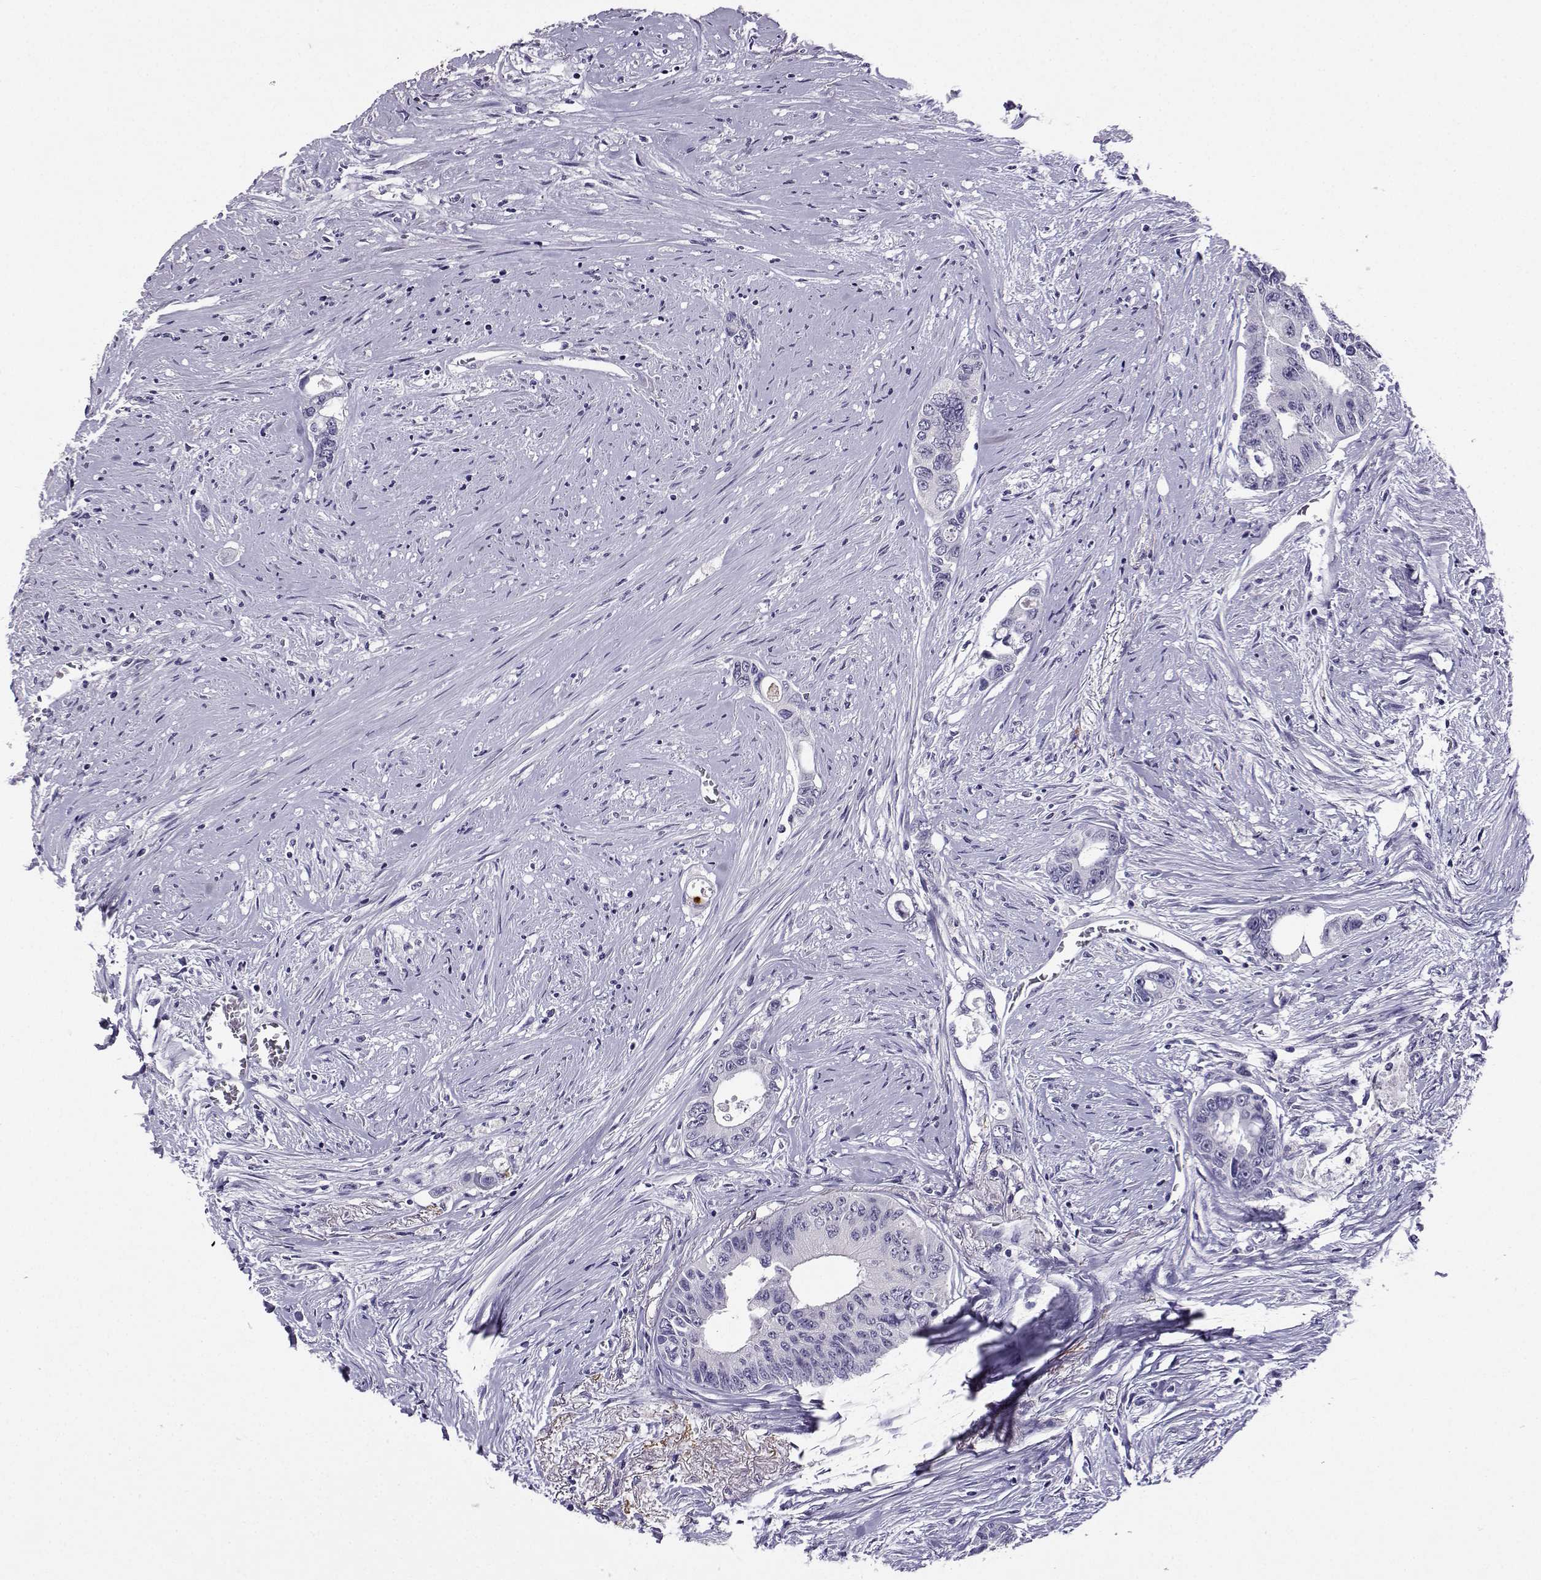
{"staining": {"intensity": "negative", "quantity": "none", "location": "none"}, "tissue": "colorectal cancer", "cell_type": "Tumor cells", "image_type": "cancer", "snomed": [{"axis": "morphology", "description": "Adenocarcinoma, NOS"}, {"axis": "topography", "description": "Rectum"}], "caption": "There is no significant expression in tumor cells of adenocarcinoma (colorectal). Brightfield microscopy of immunohistochemistry (IHC) stained with DAB (3,3'-diaminobenzidine) (brown) and hematoxylin (blue), captured at high magnification.", "gene": "TBR1", "patient": {"sex": "male", "age": 59}}